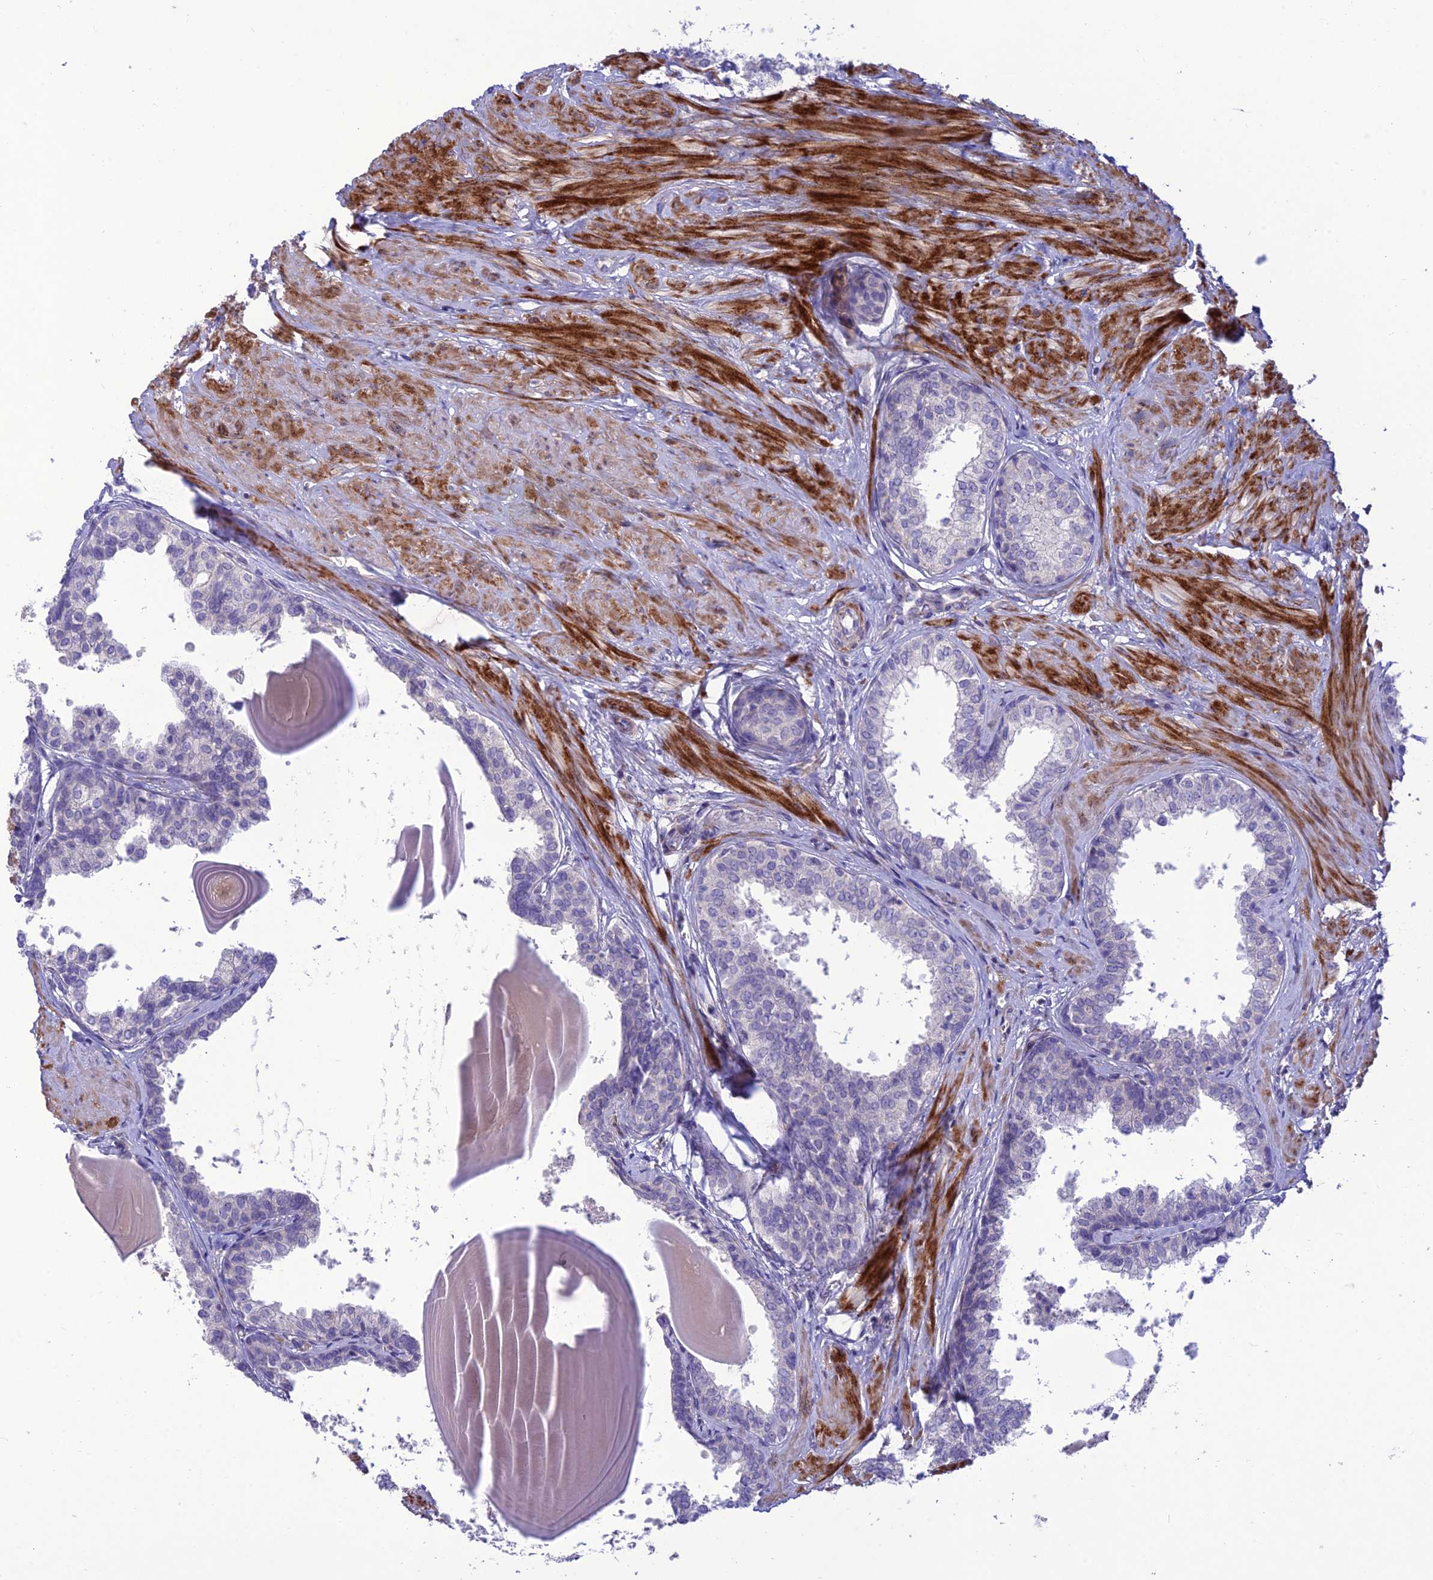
{"staining": {"intensity": "negative", "quantity": "none", "location": "none"}, "tissue": "prostate", "cell_type": "Glandular cells", "image_type": "normal", "snomed": [{"axis": "morphology", "description": "Normal tissue, NOS"}, {"axis": "topography", "description": "Prostate"}], "caption": "This image is of unremarkable prostate stained with immunohistochemistry to label a protein in brown with the nuclei are counter-stained blue. There is no expression in glandular cells.", "gene": "TEKT3", "patient": {"sex": "male", "age": 48}}